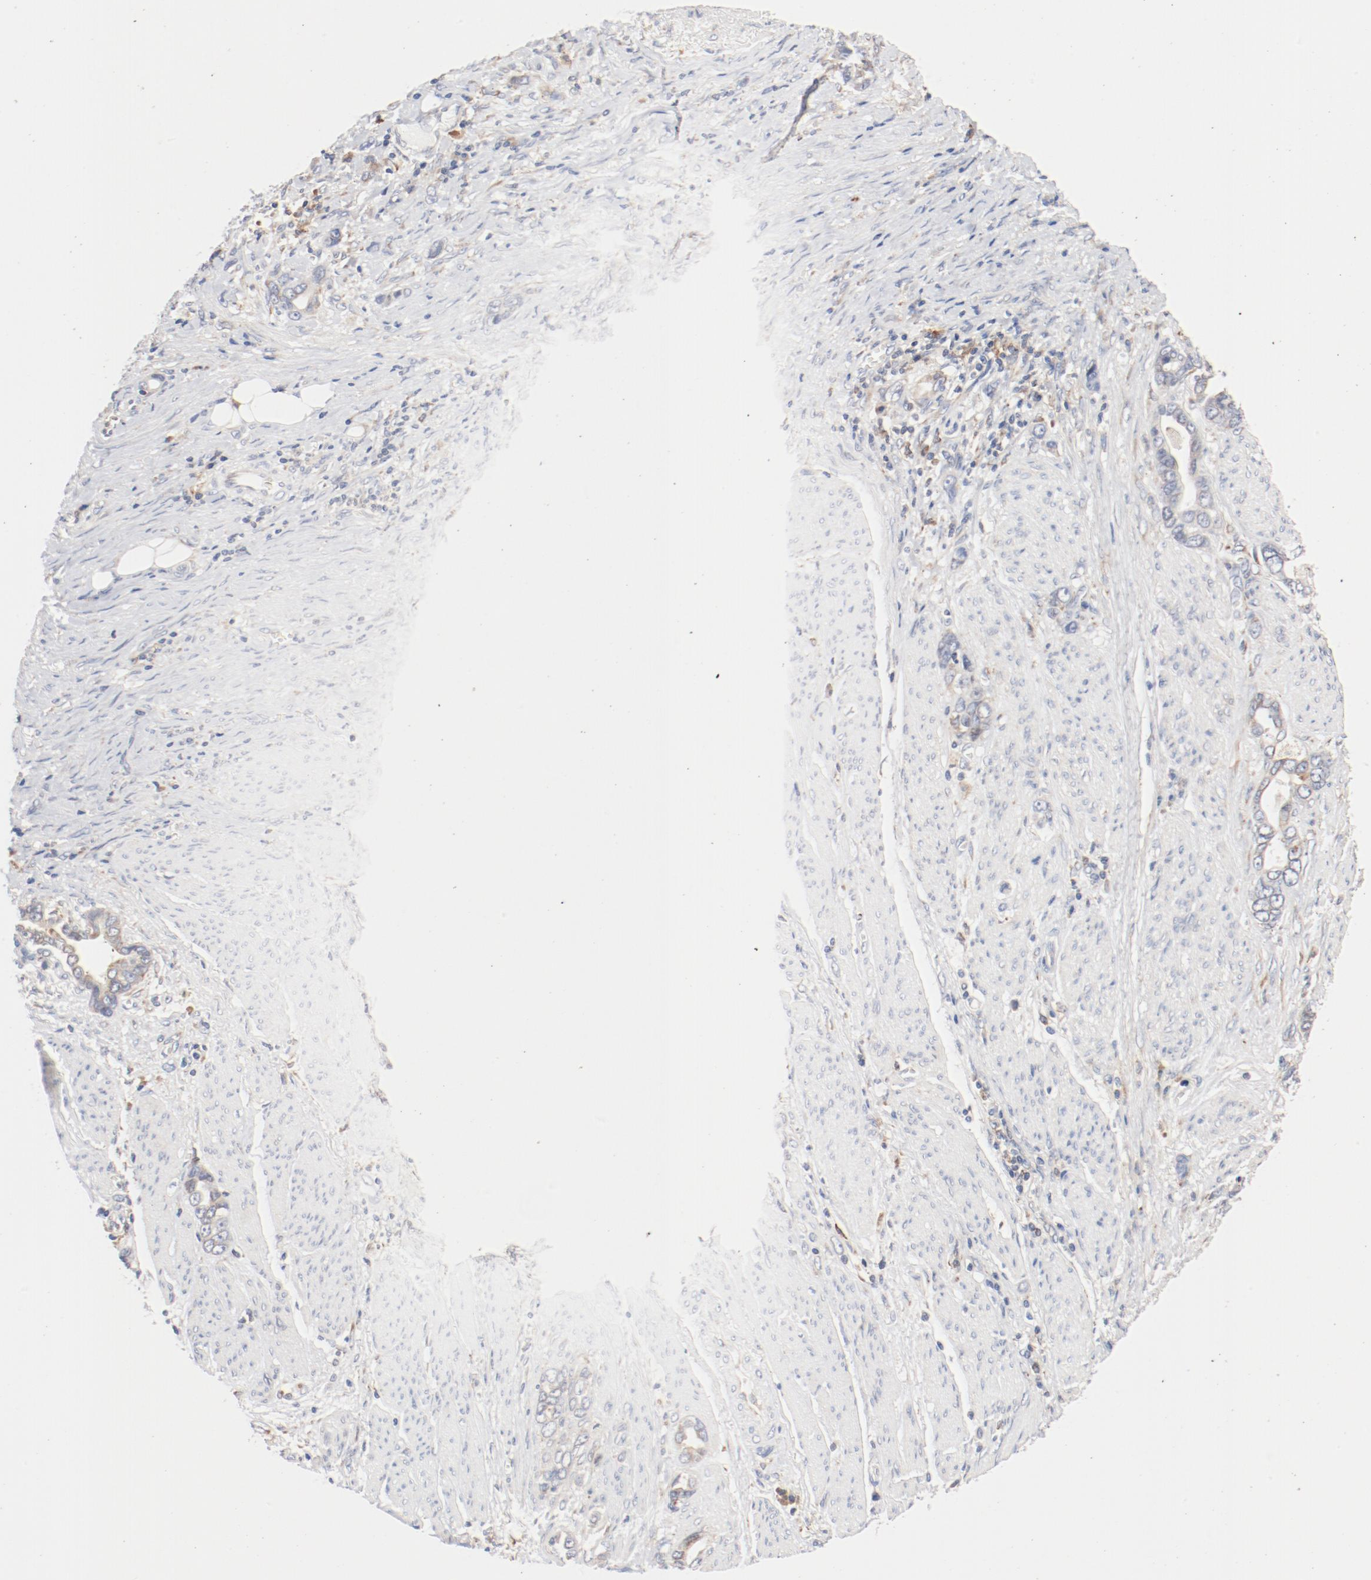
{"staining": {"intensity": "moderate", "quantity": "<25%", "location": "cytoplasmic/membranous"}, "tissue": "stomach cancer", "cell_type": "Tumor cells", "image_type": "cancer", "snomed": [{"axis": "morphology", "description": "Adenocarcinoma, NOS"}, {"axis": "topography", "description": "Stomach"}], "caption": "This photomicrograph reveals immunohistochemistry staining of stomach cancer, with low moderate cytoplasmic/membranous staining in approximately <25% of tumor cells.", "gene": "PDPK1", "patient": {"sex": "male", "age": 78}}